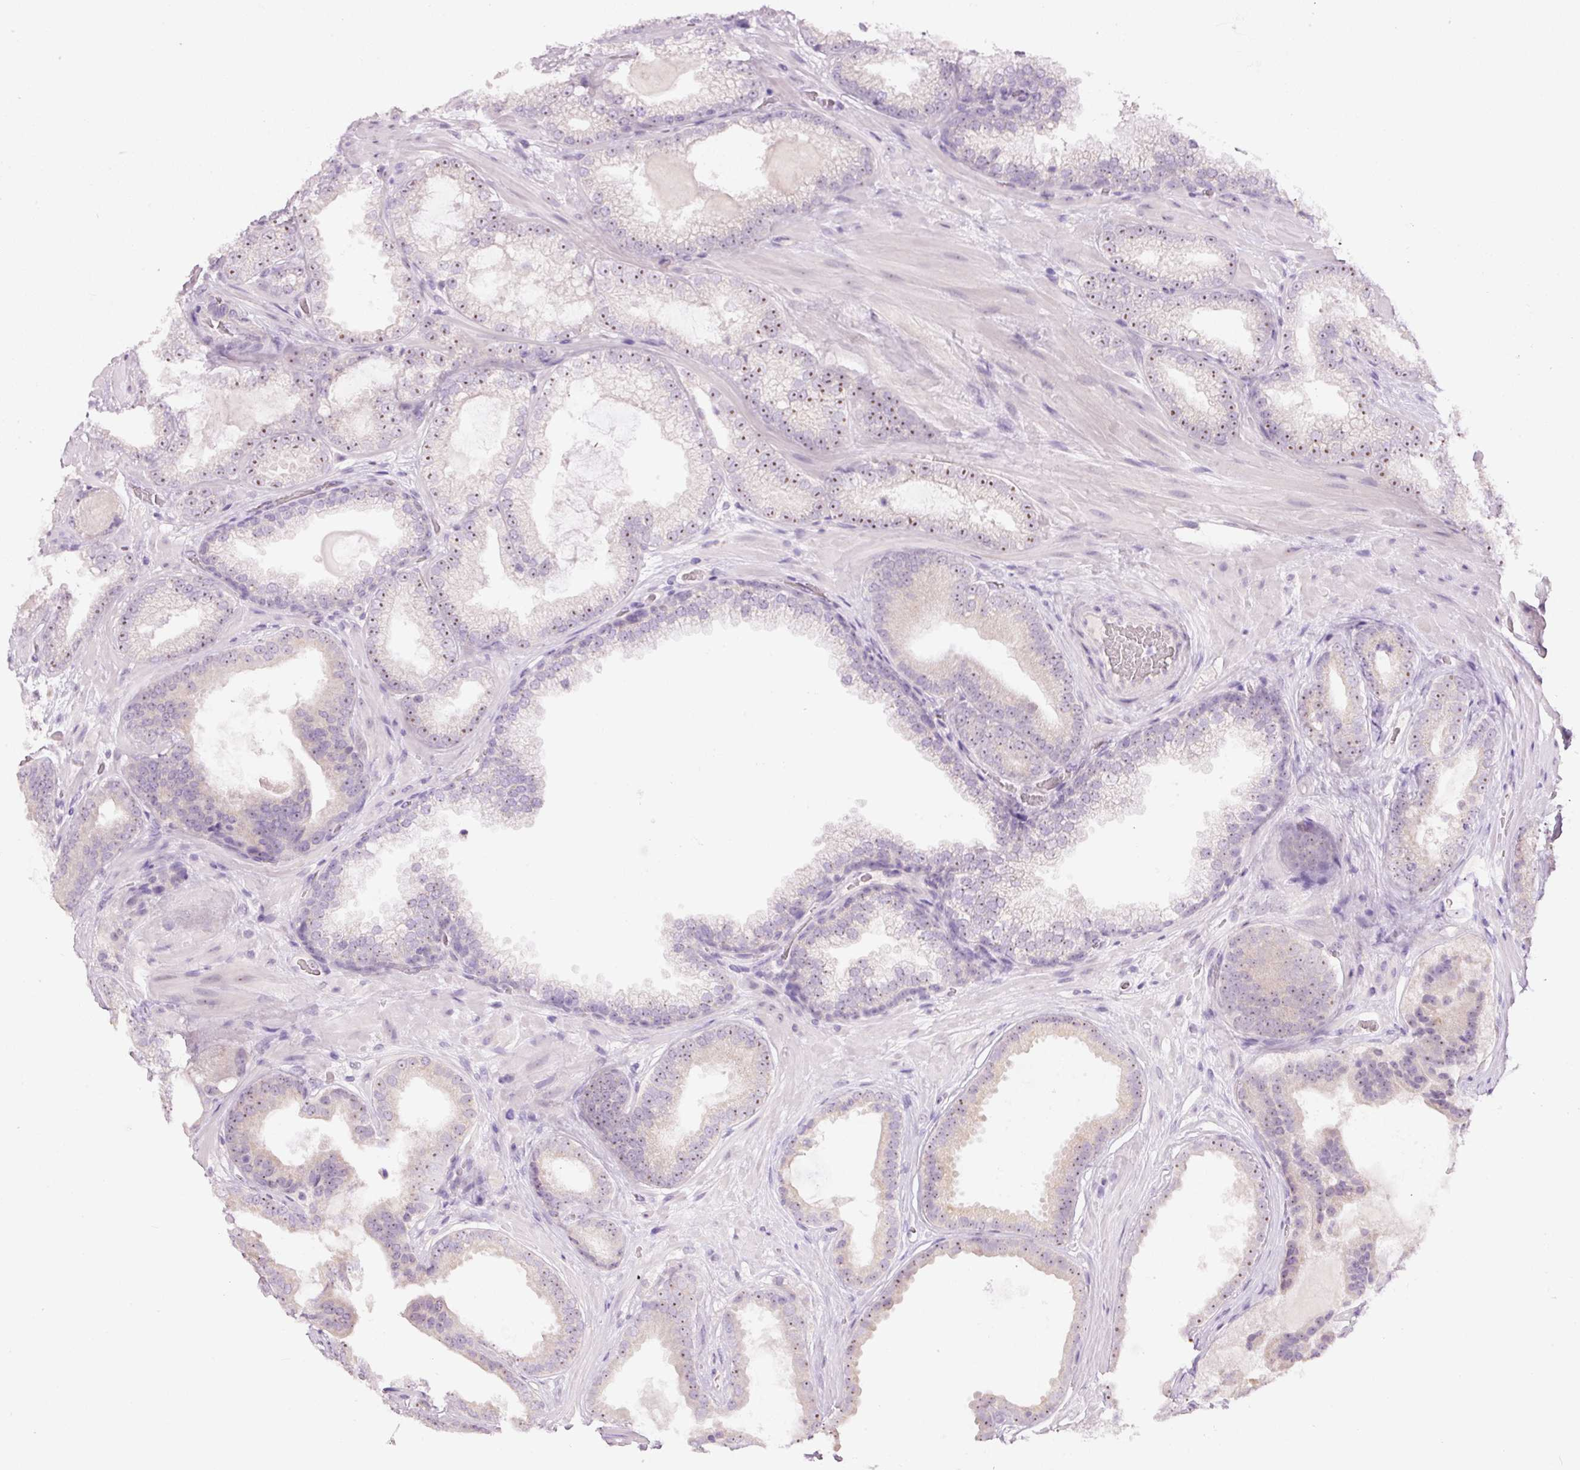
{"staining": {"intensity": "moderate", "quantity": "<25%", "location": "nuclear"}, "tissue": "prostate cancer", "cell_type": "Tumor cells", "image_type": "cancer", "snomed": [{"axis": "morphology", "description": "Adenocarcinoma, Low grade"}, {"axis": "topography", "description": "Prostate"}], "caption": "The histopathology image exhibits staining of prostate cancer (low-grade adenocarcinoma), revealing moderate nuclear protein expression (brown color) within tumor cells.", "gene": "GCG", "patient": {"sex": "male", "age": 57}}